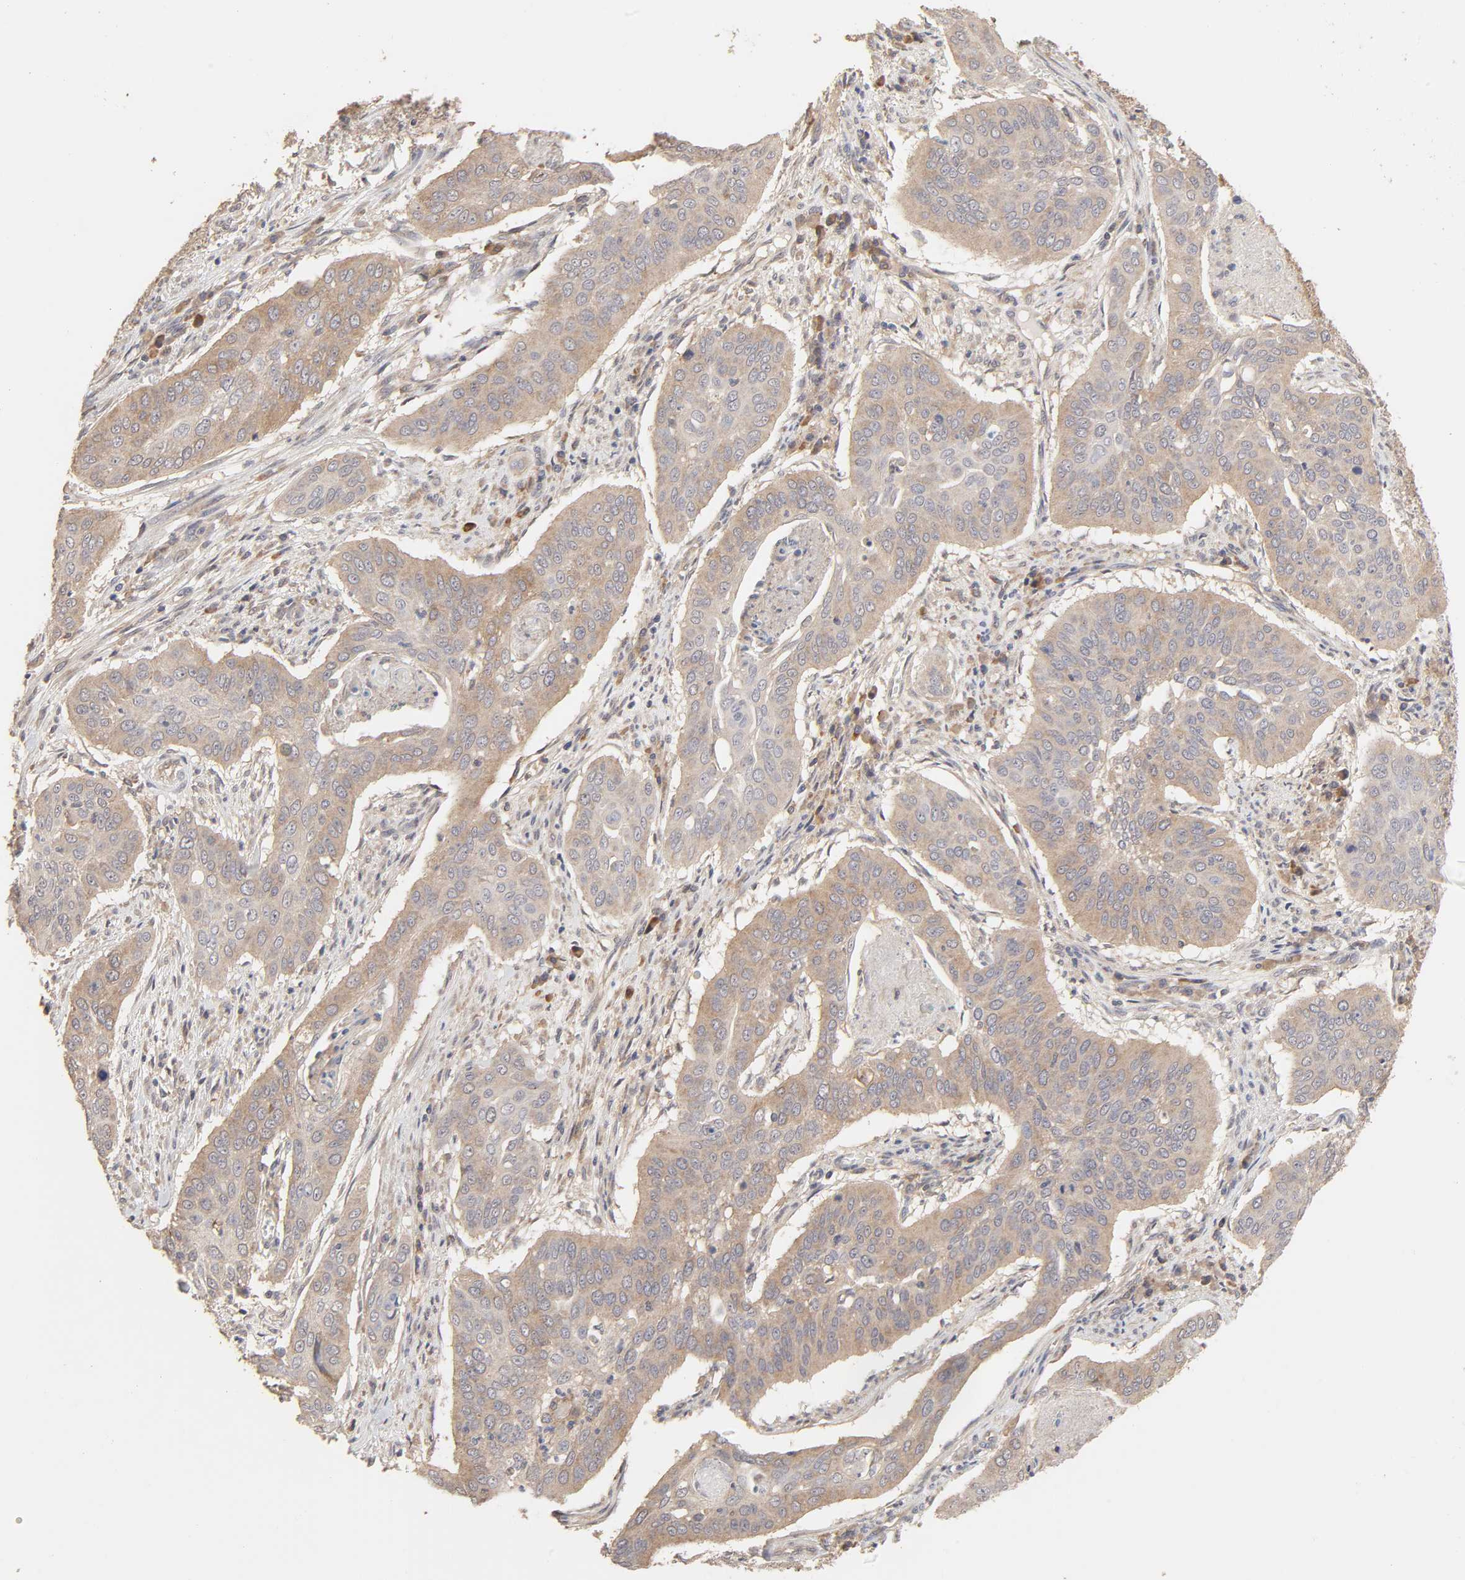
{"staining": {"intensity": "weak", "quantity": ">75%", "location": "cytoplasmic/membranous"}, "tissue": "cervical cancer", "cell_type": "Tumor cells", "image_type": "cancer", "snomed": [{"axis": "morphology", "description": "Squamous cell carcinoma, NOS"}, {"axis": "topography", "description": "Cervix"}], "caption": "A micrograph showing weak cytoplasmic/membranous positivity in approximately >75% of tumor cells in cervical cancer (squamous cell carcinoma), as visualized by brown immunohistochemical staining.", "gene": "AP1G2", "patient": {"sex": "female", "age": 39}}